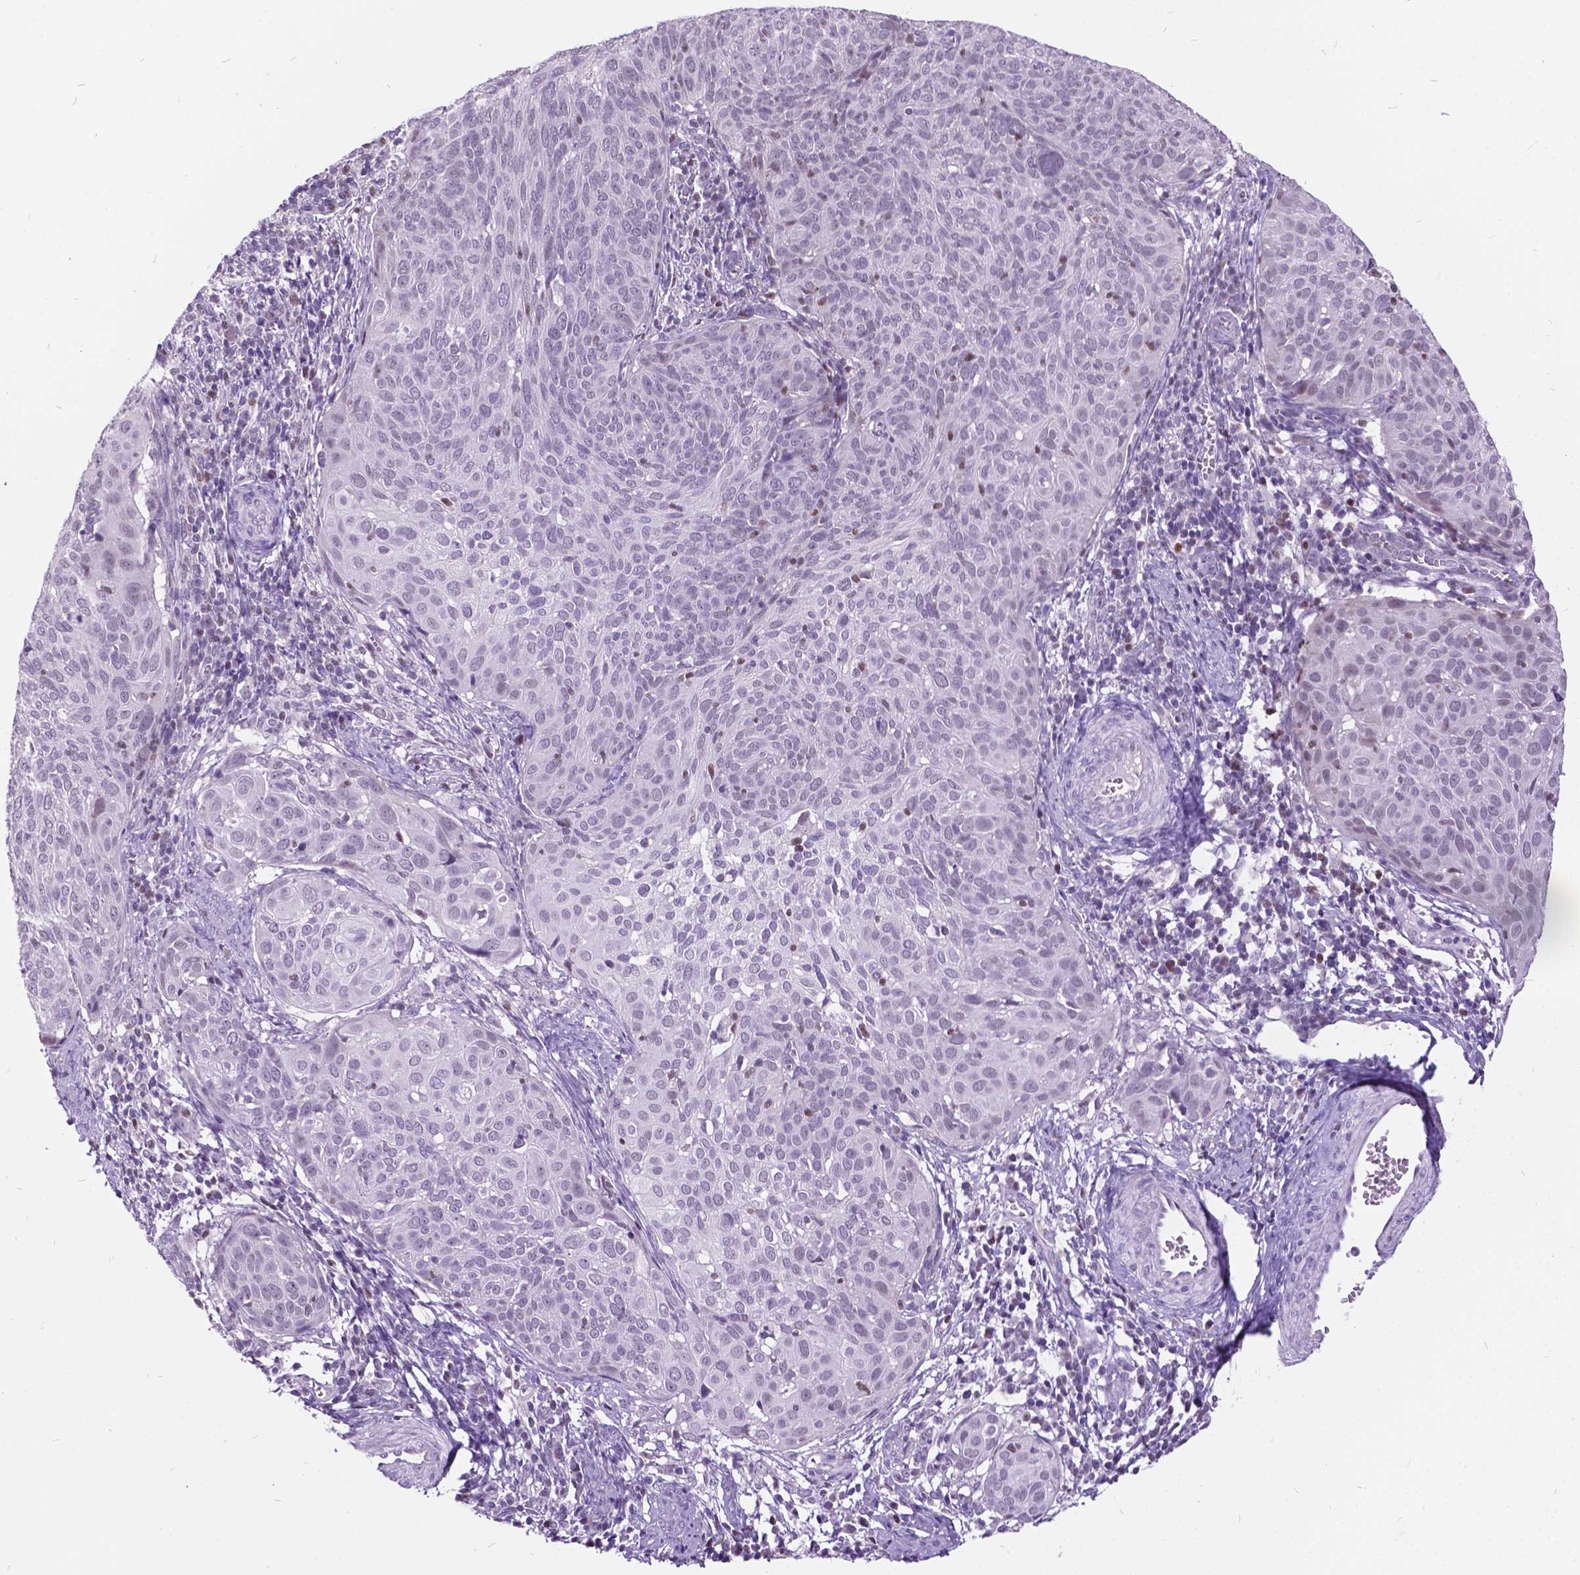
{"staining": {"intensity": "negative", "quantity": "none", "location": "none"}, "tissue": "cervical cancer", "cell_type": "Tumor cells", "image_type": "cancer", "snomed": [{"axis": "morphology", "description": "Squamous cell carcinoma, NOS"}, {"axis": "topography", "description": "Cervix"}], "caption": "DAB immunohistochemical staining of human squamous cell carcinoma (cervical) shows no significant expression in tumor cells.", "gene": "DPF3", "patient": {"sex": "female", "age": 39}}